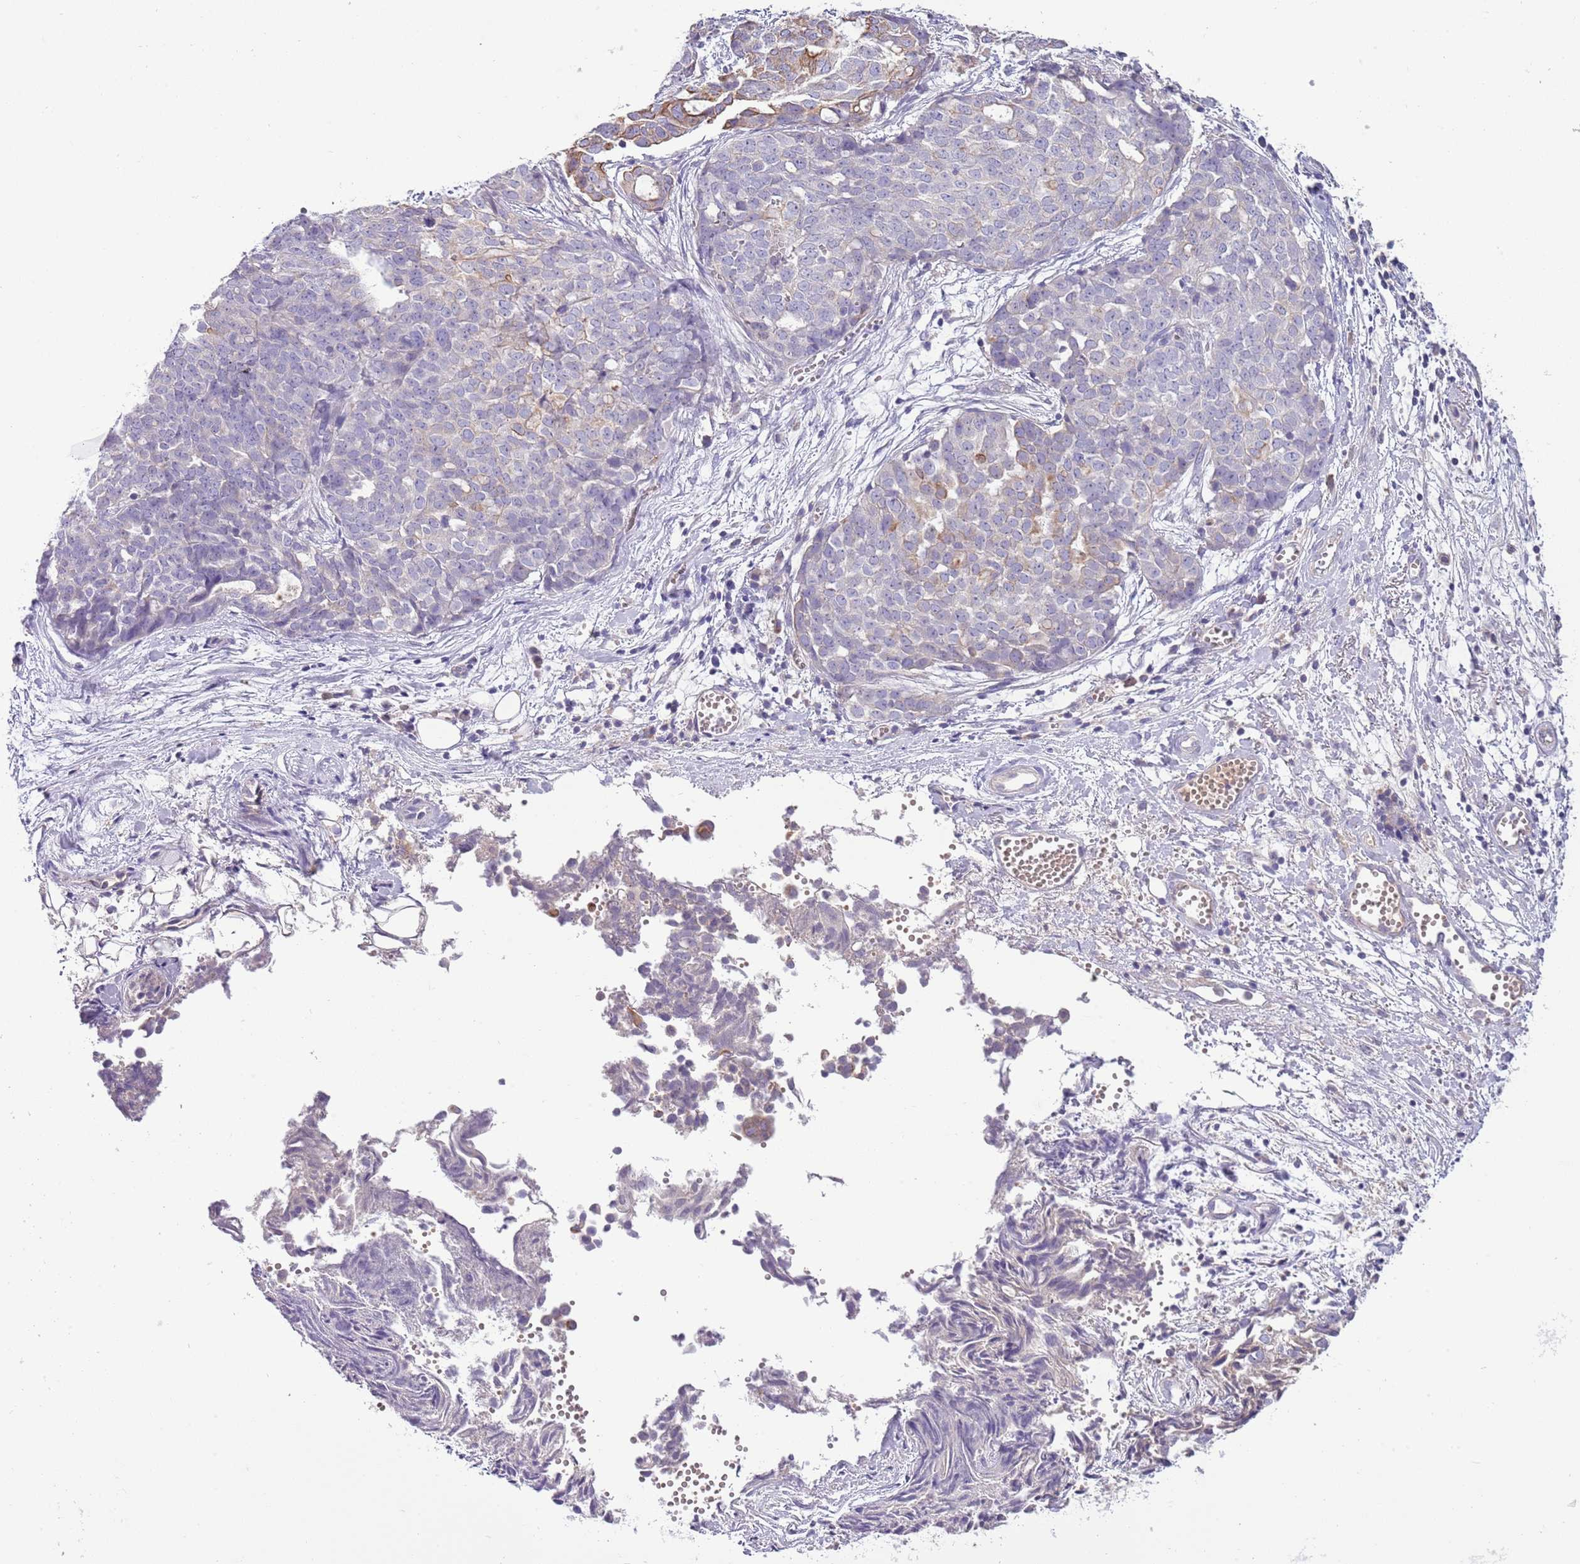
{"staining": {"intensity": "moderate", "quantity": "<25%", "location": "cytoplasmic/membranous"}, "tissue": "ovarian cancer", "cell_type": "Tumor cells", "image_type": "cancer", "snomed": [{"axis": "morphology", "description": "Cystadenocarcinoma, serous, NOS"}, {"axis": "topography", "description": "Soft tissue"}, {"axis": "topography", "description": "Ovary"}], "caption": "Serous cystadenocarcinoma (ovarian) stained with a protein marker displays moderate staining in tumor cells.", "gene": "HES3", "patient": {"sex": "female", "age": 57}}